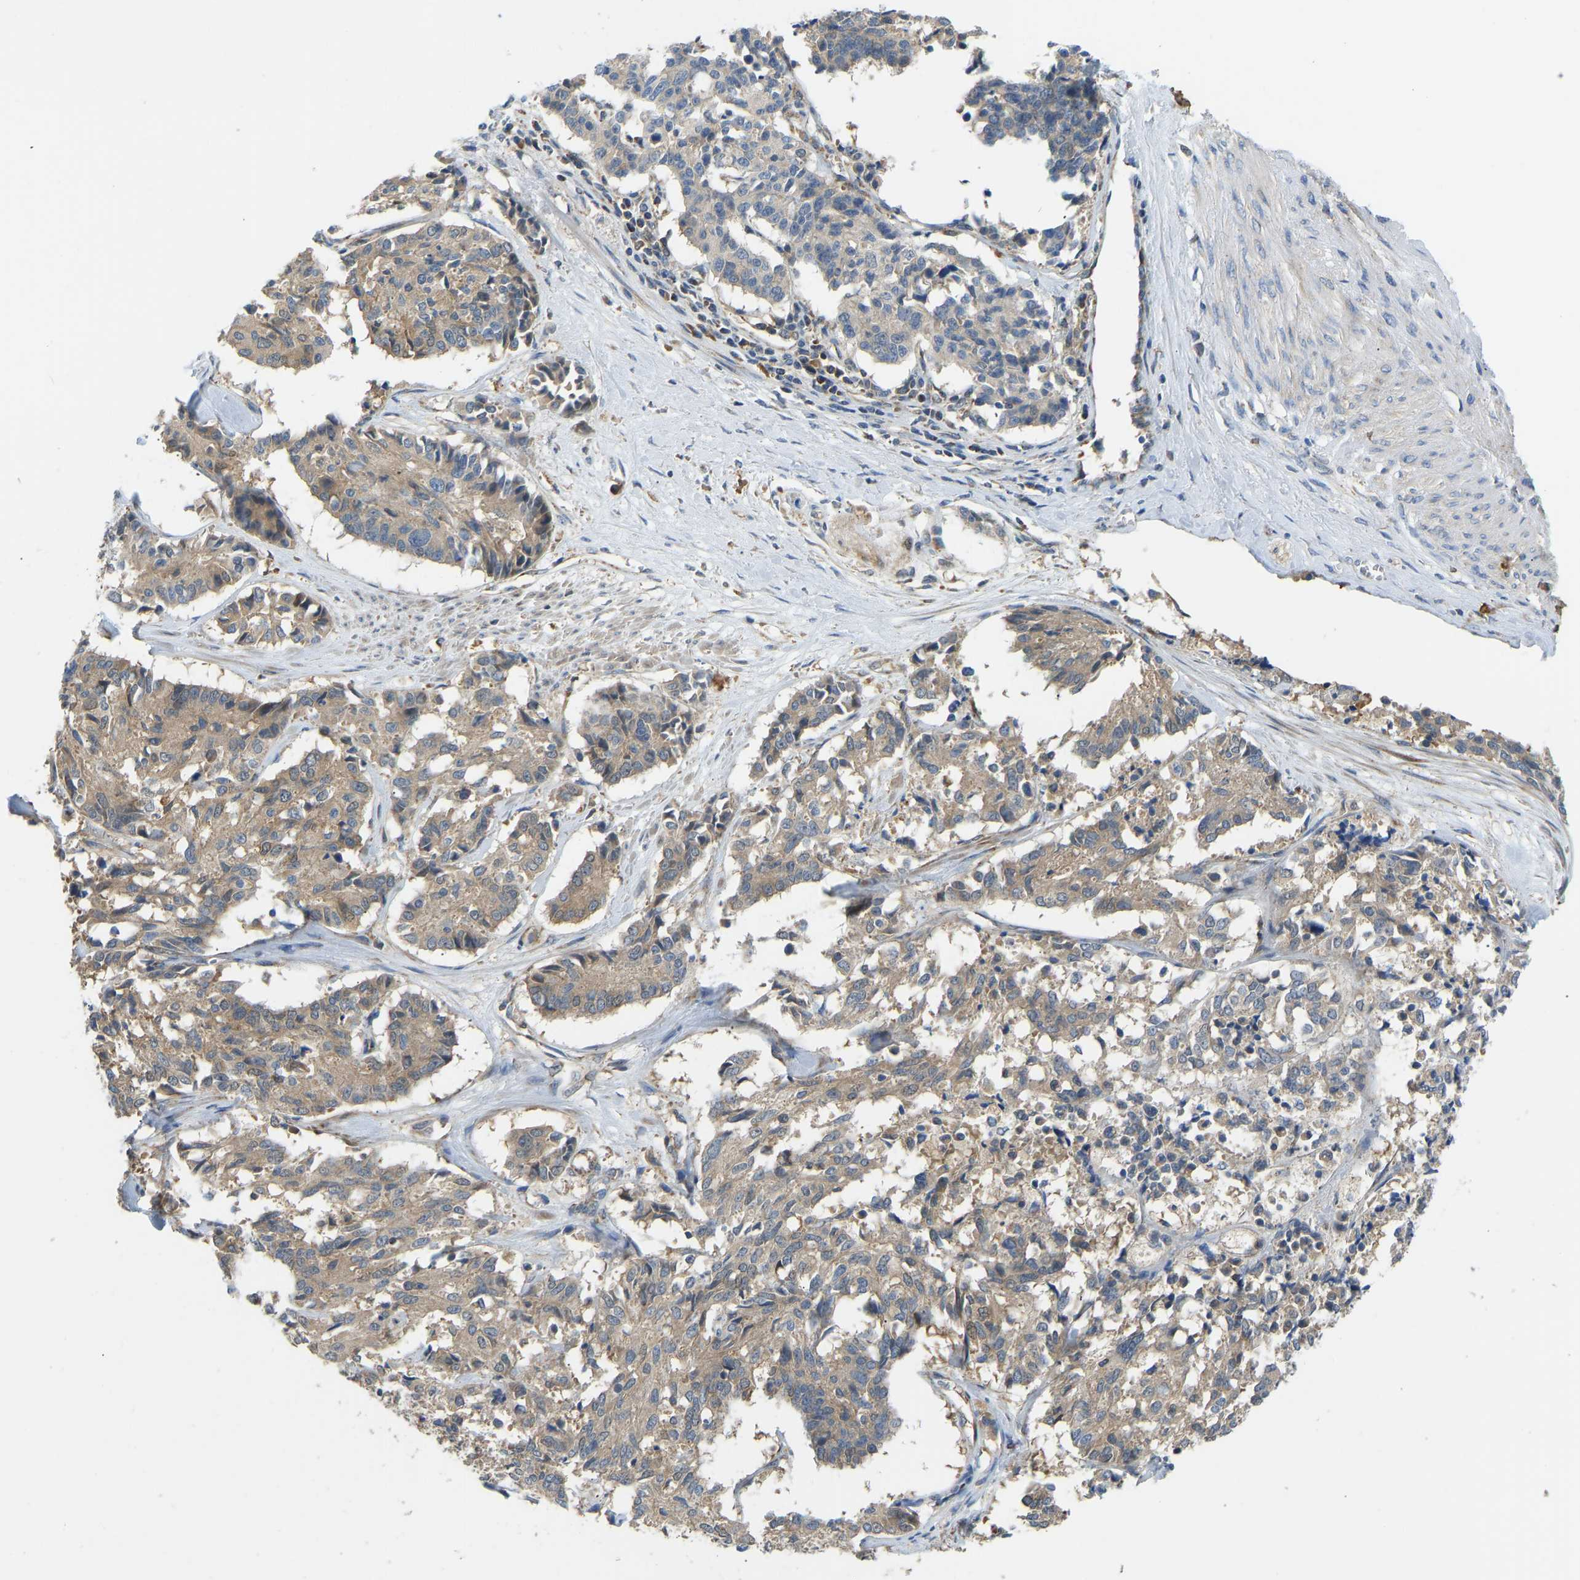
{"staining": {"intensity": "weak", "quantity": ">75%", "location": "cytoplasmic/membranous"}, "tissue": "cervical cancer", "cell_type": "Tumor cells", "image_type": "cancer", "snomed": [{"axis": "morphology", "description": "Squamous cell carcinoma, NOS"}, {"axis": "topography", "description": "Cervix"}], "caption": "Brown immunohistochemical staining in cervical cancer (squamous cell carcinoma) displays weak cytoplasmic/membranous expression in approximately >75% of tumor cells.", "gene": "RBP1", "patient": {"sex": "female", "age": 35}}